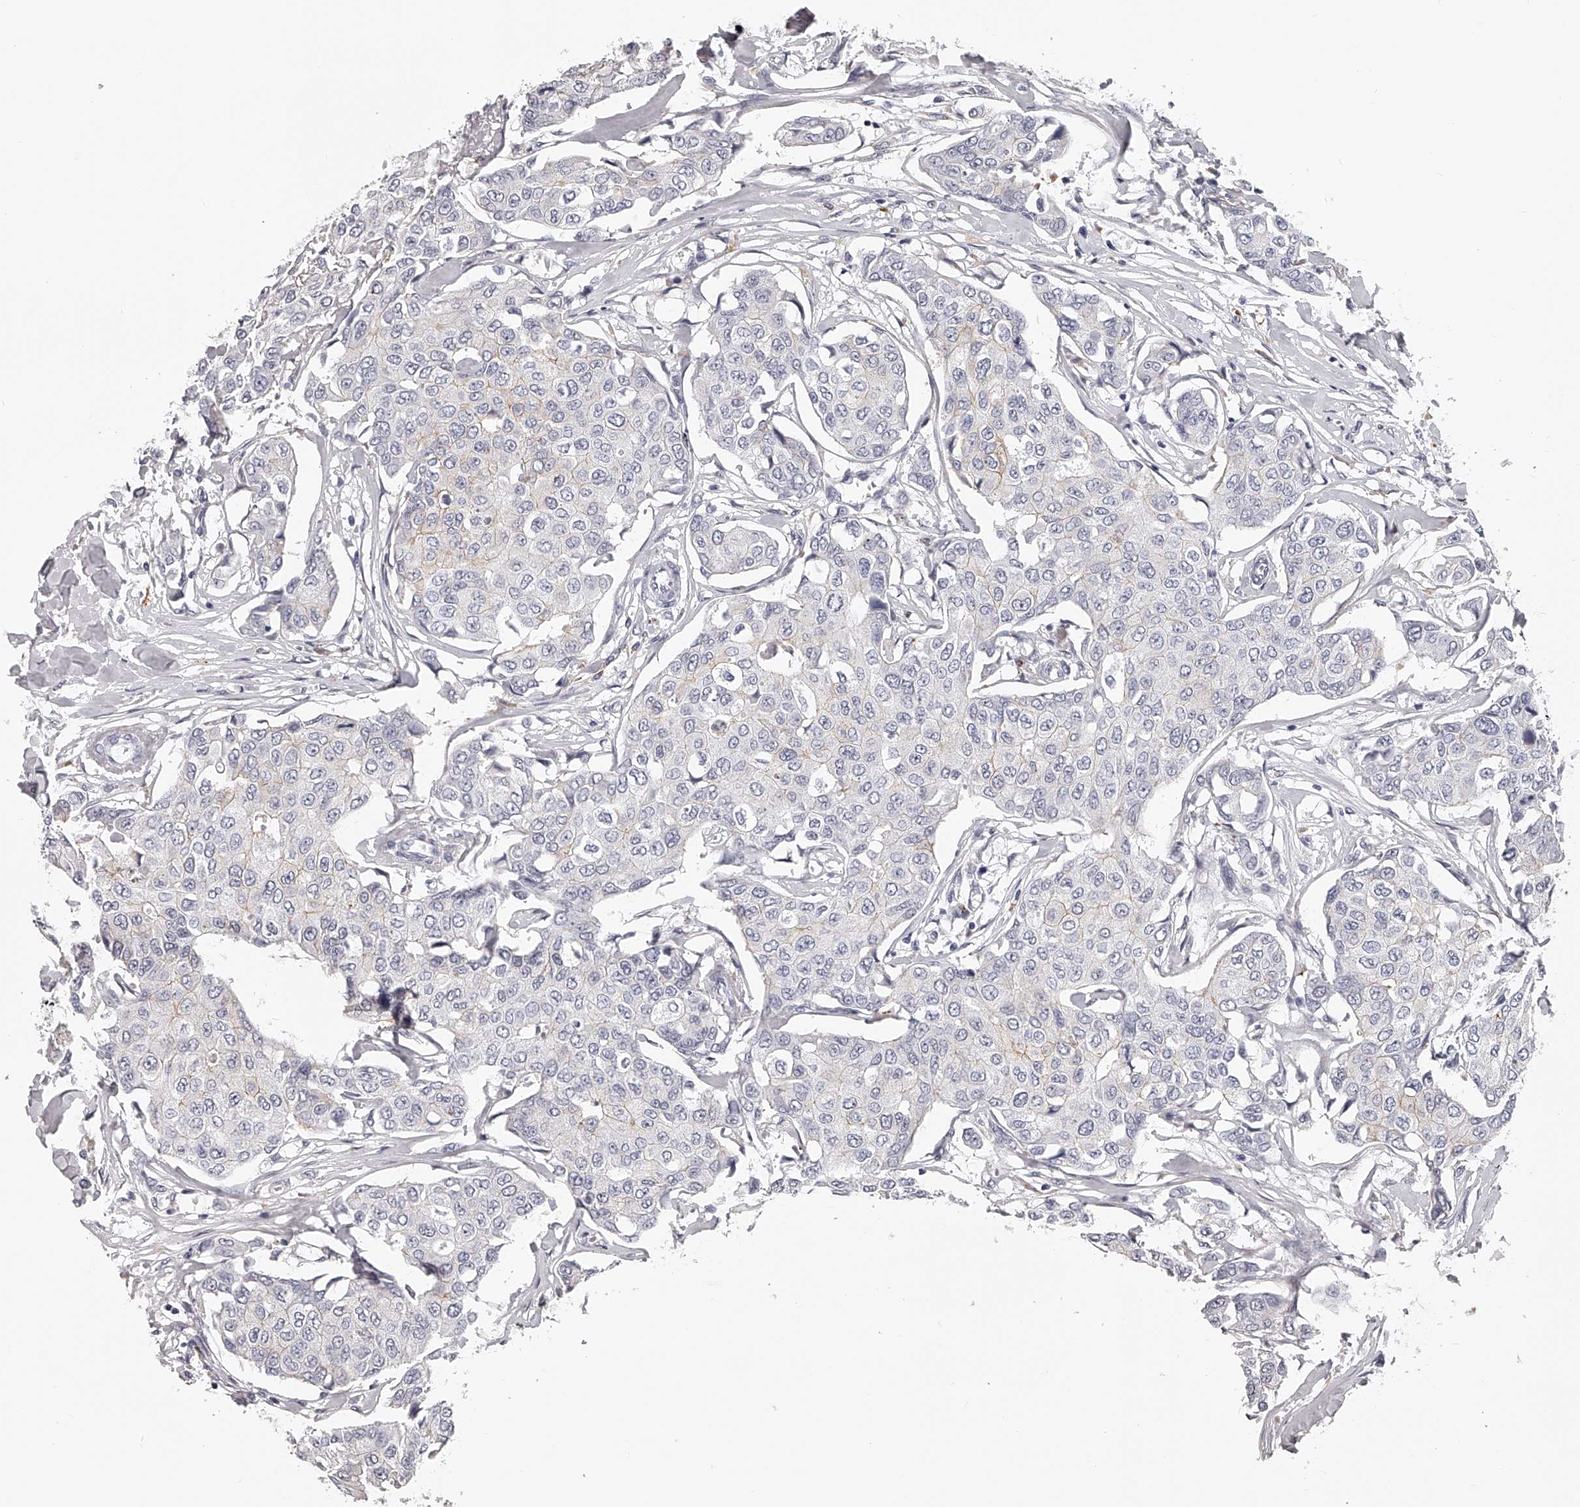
{"staining": {"intensity": "negative", "quantity": "none", "location": "none"}, "tissue": "breast cancer", "cell_type": "Tumor cells", "image_type": "cancer", "snomed": [{"axis": "morphology", "description": "Duct carcinoma"}, {"axis": "topography", "description": "Breast"}], "caption": "Immunohistochemistry (IHC) micrograph of human invasive ductal carcinoma (breast) stained for a protein (brown), which displays no positivity in tumor cells. (DAB (3,3'-diaminobenzidine) immunohistochemistry, high magnification).", "gene": "DMRT1", "patient": {"sex": "female", "age": 80}}